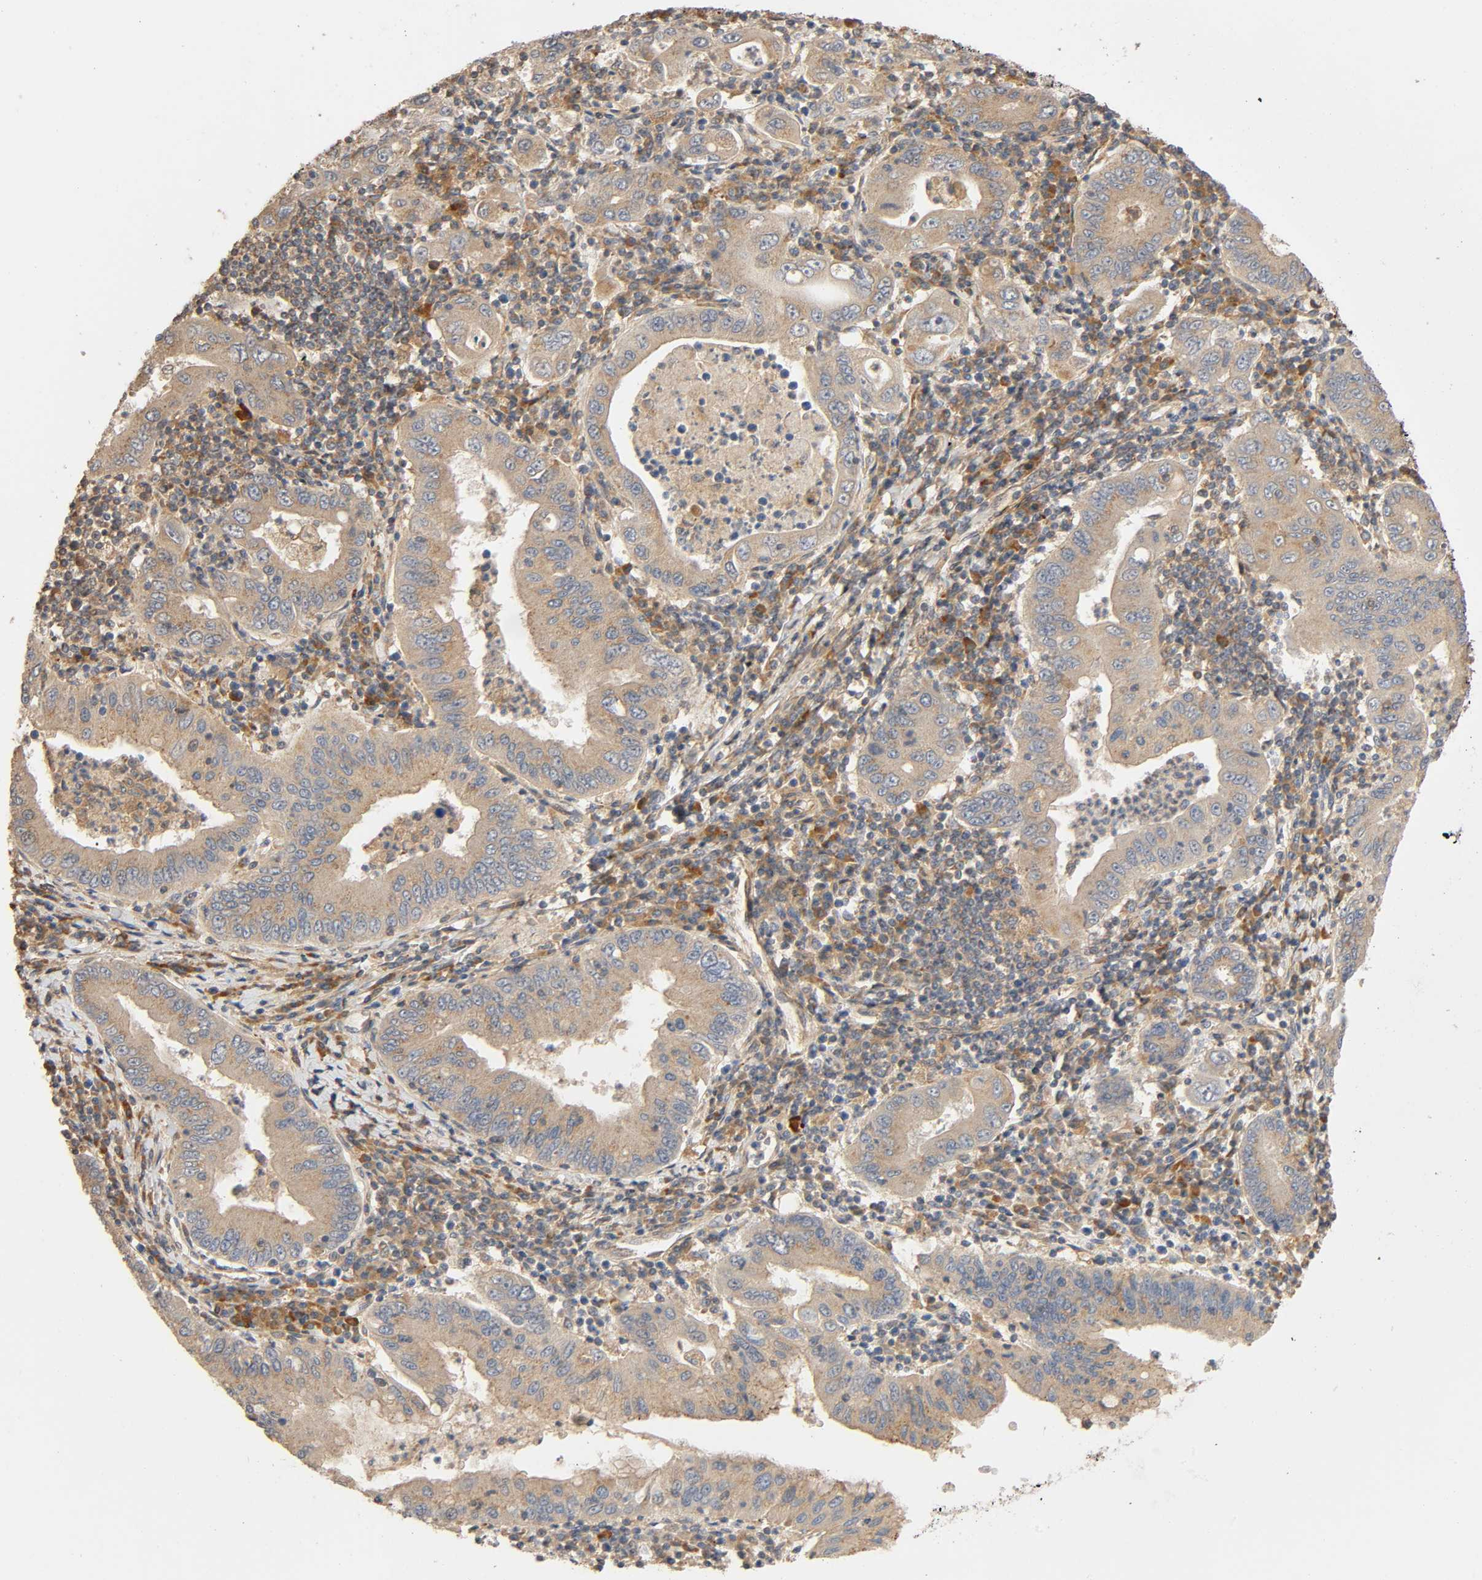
{"staining": {"intensity": "weak", "quantity": ">75%", "location": "cytoplasmic/membranous"}, "tissue": "stomach cancer", "cell_type": "Tumor cells", "image_type": "cancer", "snomed": [{"axis": "morphology", "description": "Normal tissue, NOS"}, {"axis": "morphology", "description": "Adenocarcinoma, NOS"}, {"axis": "topography", "description": "Esophagus"}, {"axis": "topography", "description": "Stomach, upper"}, {"axis": "topography", "description": "Peripheral nerve tissue"}], "caption": "A high-resolution image shows immunohistochemistry staining of stomach cancer, which displays weak cytoplasmic/membranous expression in approximately >75% of tumor cells.", "gene": "SGSM1", "patient": {"sex": "male", "age": 62}}